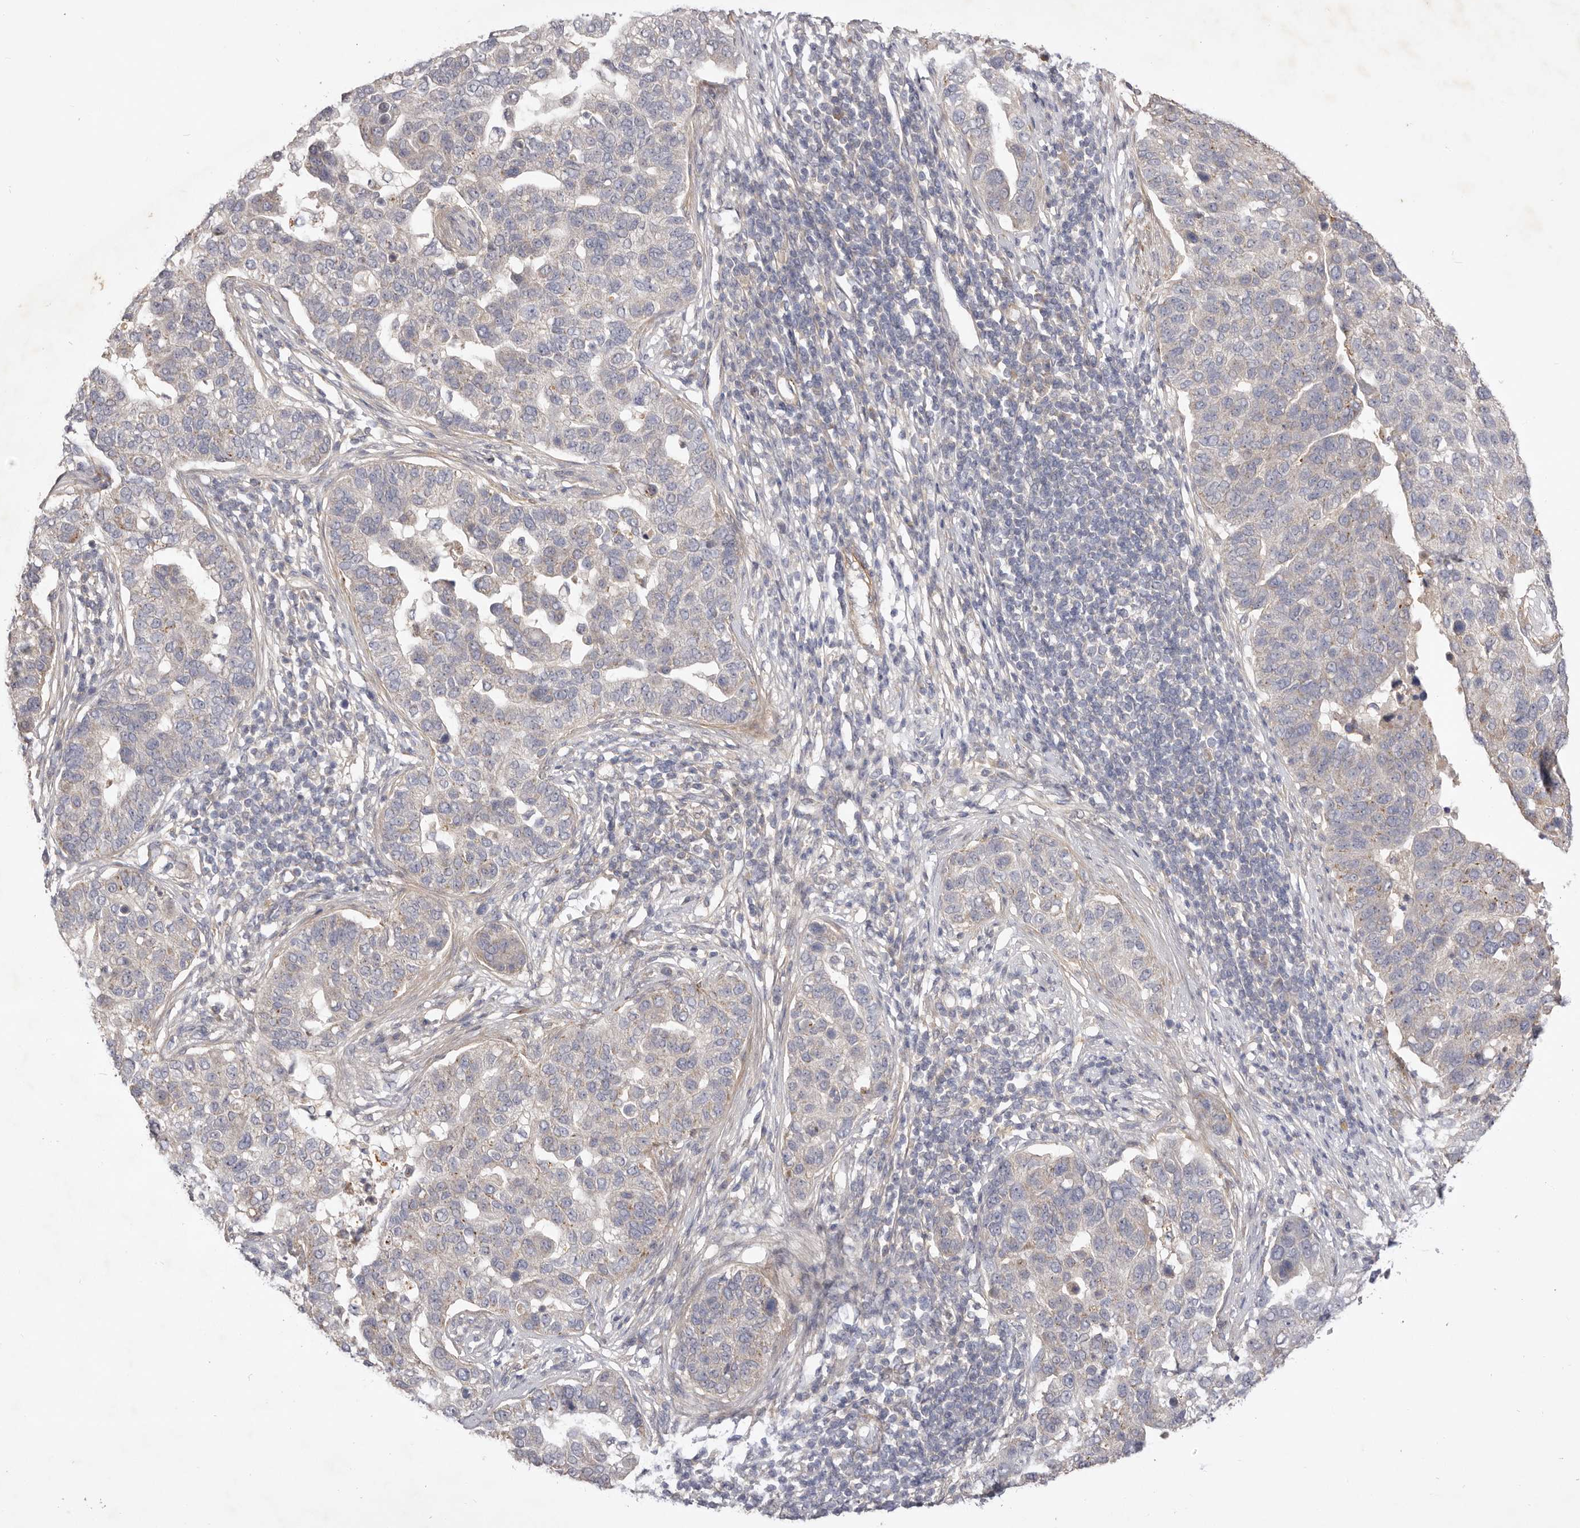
{"staining": {"intensity": "weak", "quantity": "<25%", "location": "cytoplasmic/membranous"}, "tissue": "pancreatic cancer", "cell_type": "Tumor cells", "image_type": "cancer", "snomed": [{"axis": "morphology", "description": "Adenocarcinoma, NOS"}, {"axis": "topography", "description": "Pancreas"}], "caption": "IHC image of neoplastic tissue: pancreatic cancer (adenocarcinoma) stained with DAB reveals no significant protein positivity in tumor cells.", "gene": "ADAMTS9", "patient": {"sex": "female", "age": 61}}